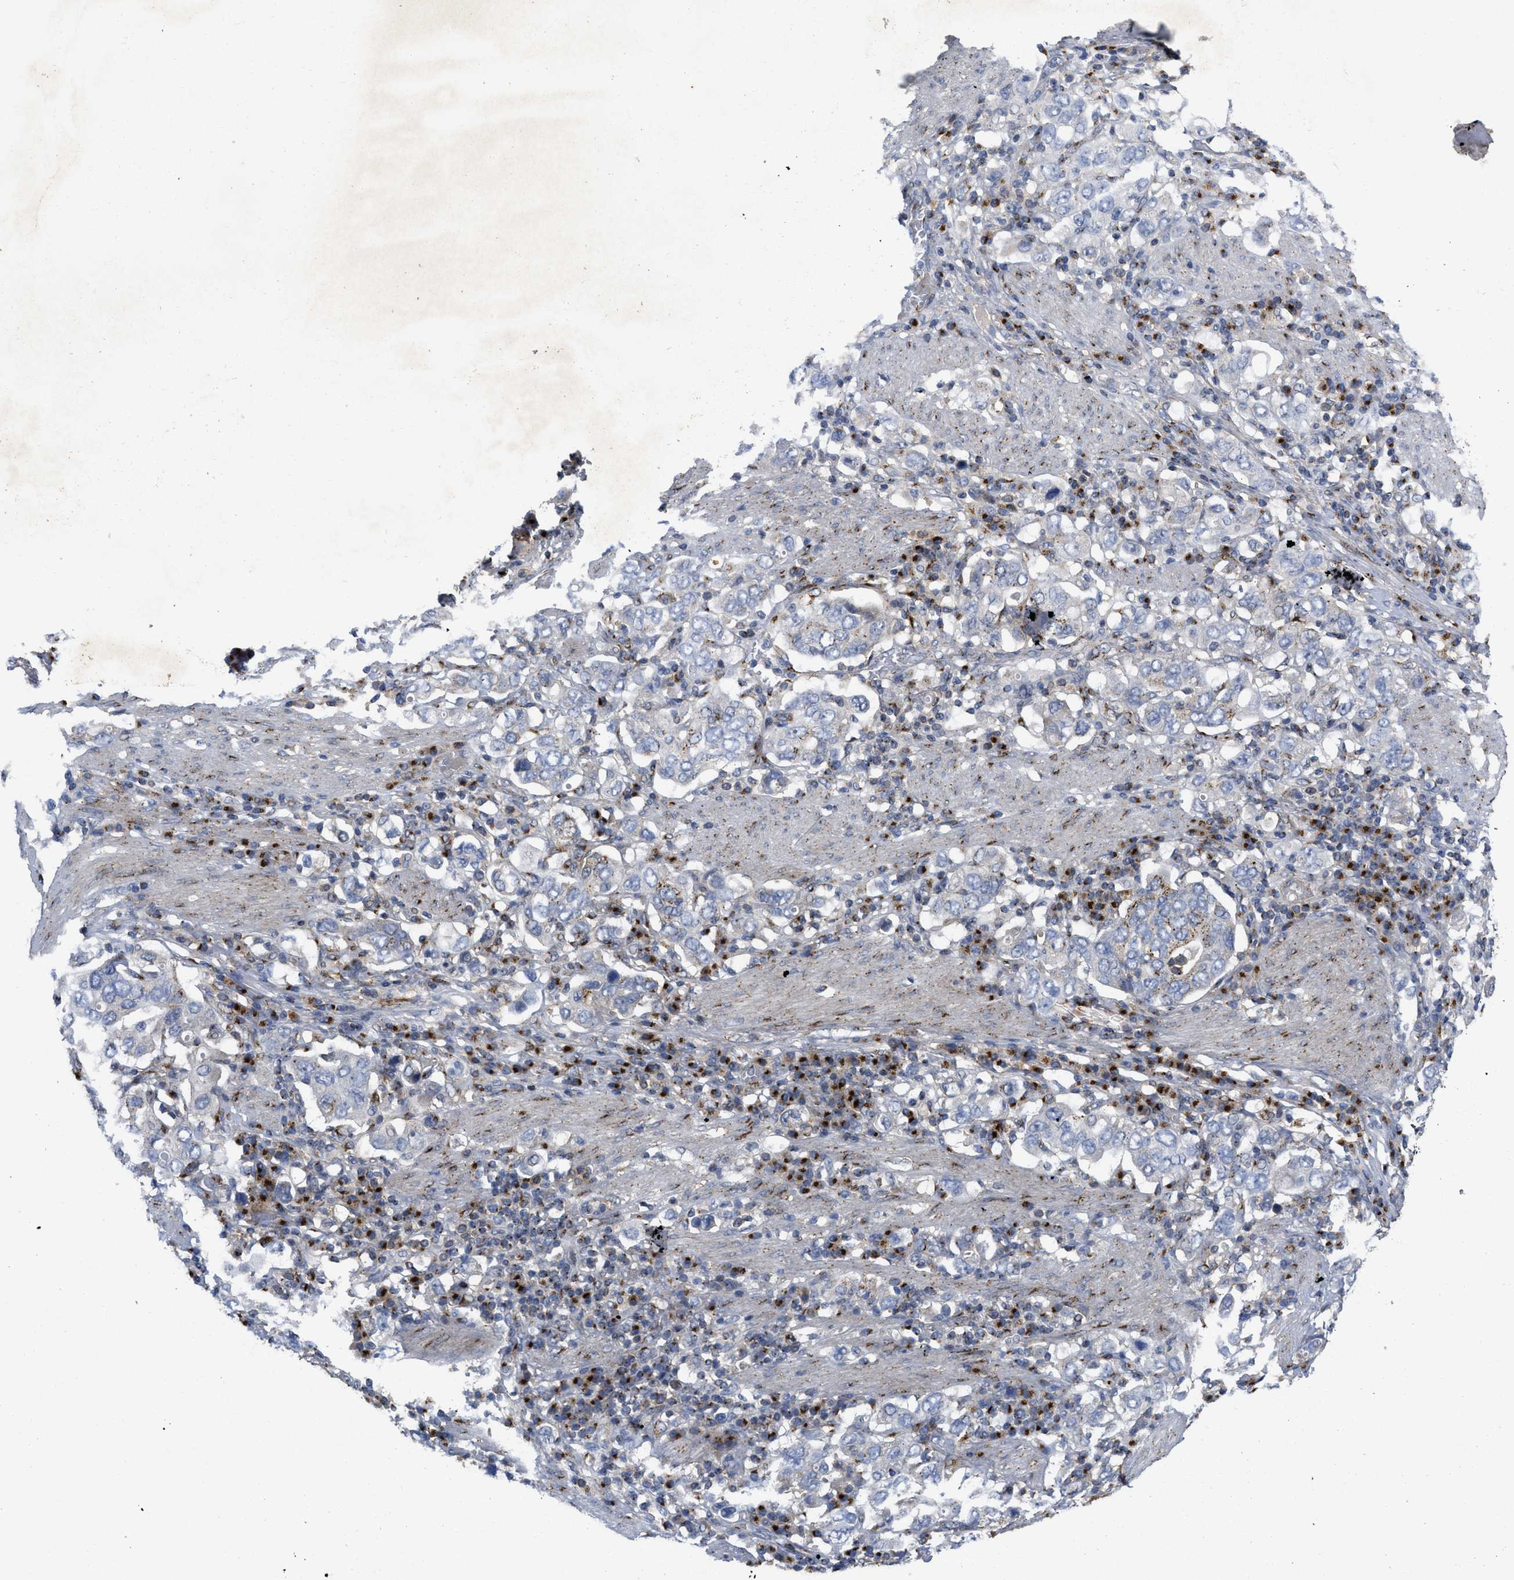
{"staining": {"intensity": "negative", "quantity": "none", "location": "none"}, "tissue": "stomach cancer", "cell_type": "Tumor cells", "image_type": "cancer", "snomed": [{"axis": "morphology", "description": "Adenocarcinoma, NOS"}, {"axis": "topography", "description": "Stomach, upper"}], "caption": "Human adenocarcinoma (stomach) stained for a protein using immunohistochemistry exhibits no expression in tumor cells.", "gene": "ZNF70", "patient": {"sex": "male", "age": 62}}